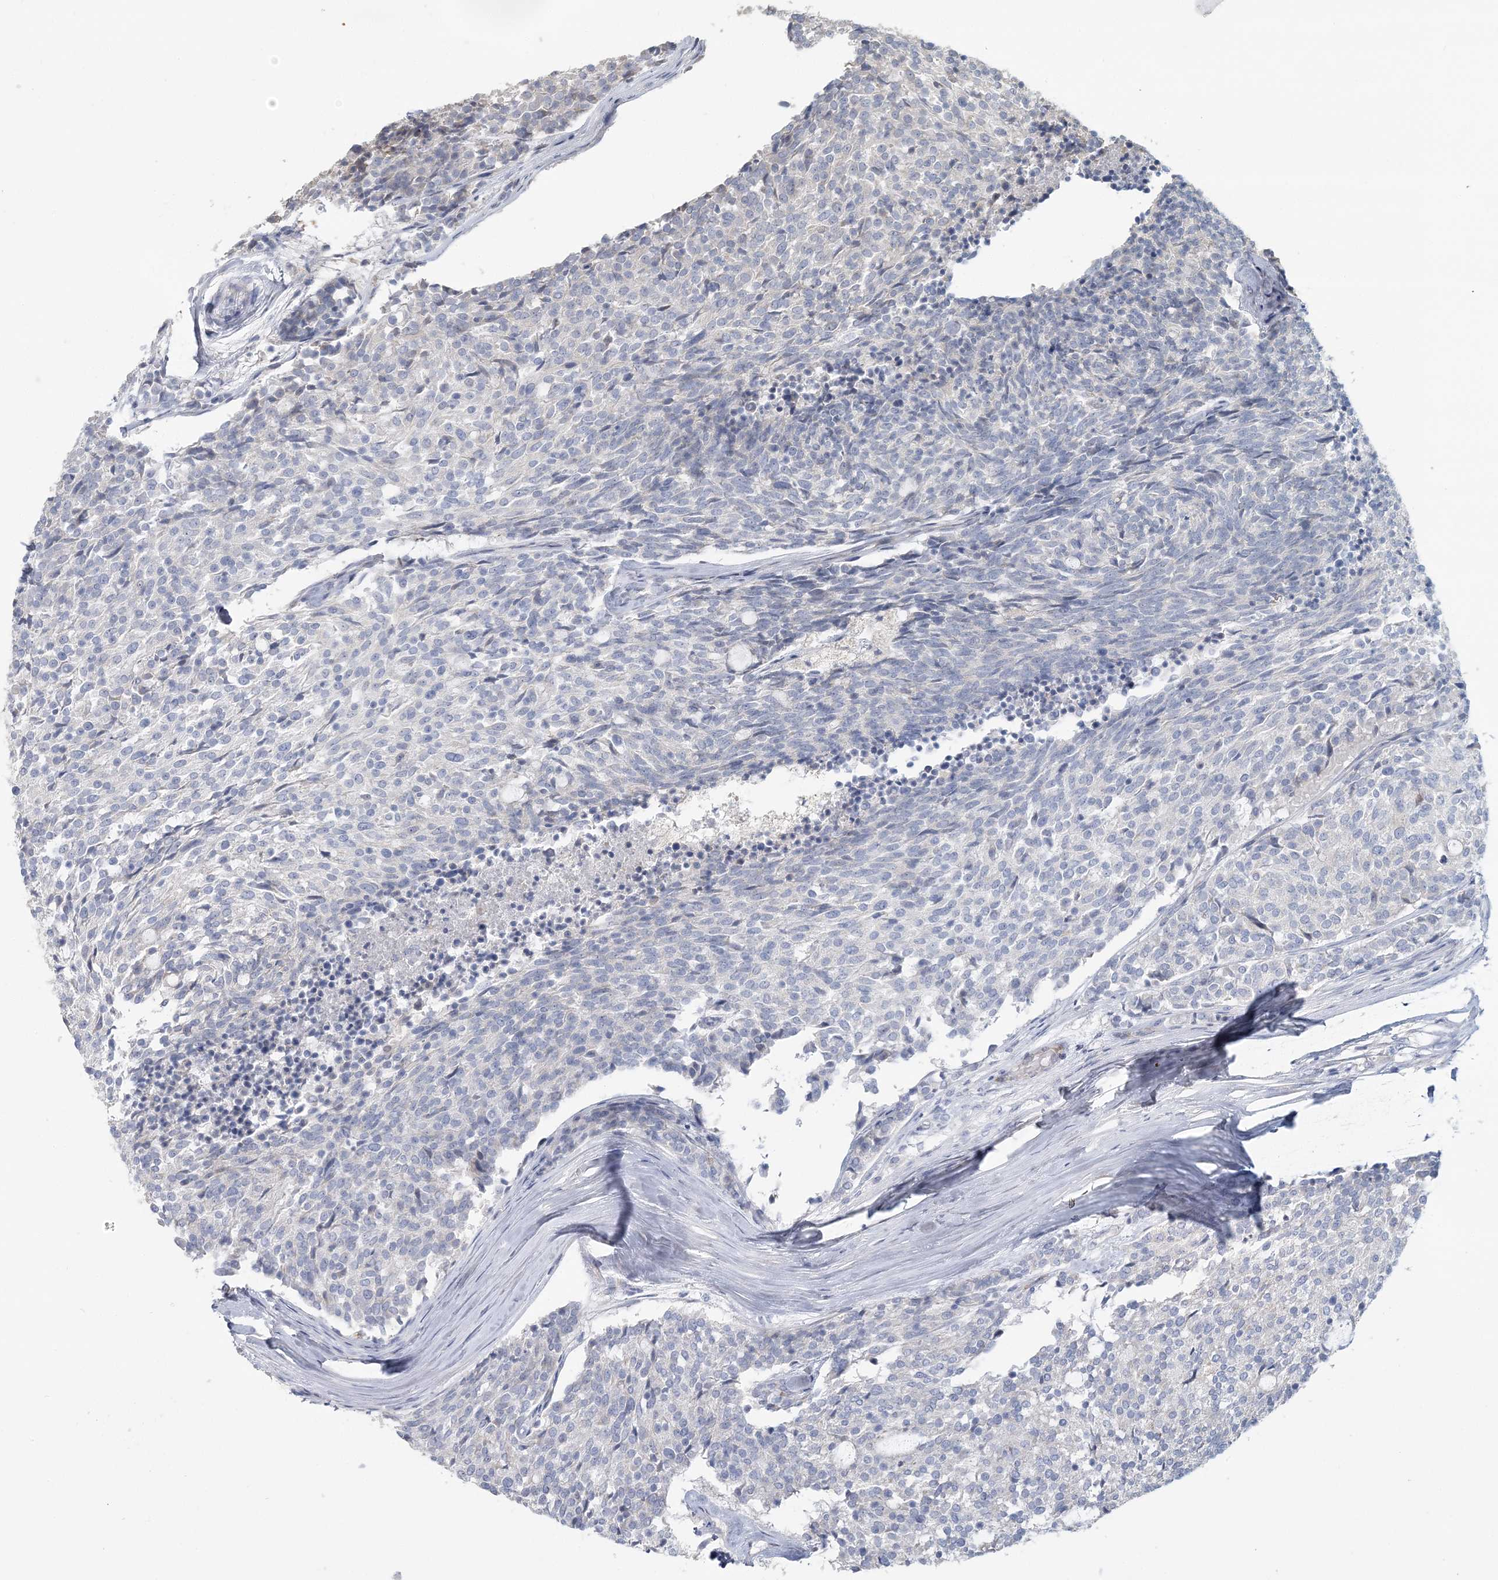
{"staining": {"intensity": "negative", "quantity": "none", "location": "none"}, "tissue": "carcinoid", "cell_type": "Tumor cells", "image_type": "cancer", "snomed": [{"axis": "morphology", "description": "Carcinoid, malignant, NOS"}, {"axis": "topography", "description": "Pancreas"}], "caption": "IHC of carcinoid exhibits no positivity in tumor cells. (DAB (3,3'-diaminobenzidine) immunohistochemistry (IHC), high magnification).", "gene": "CMBL", "patient": {"sex": "female", "age": 54}}